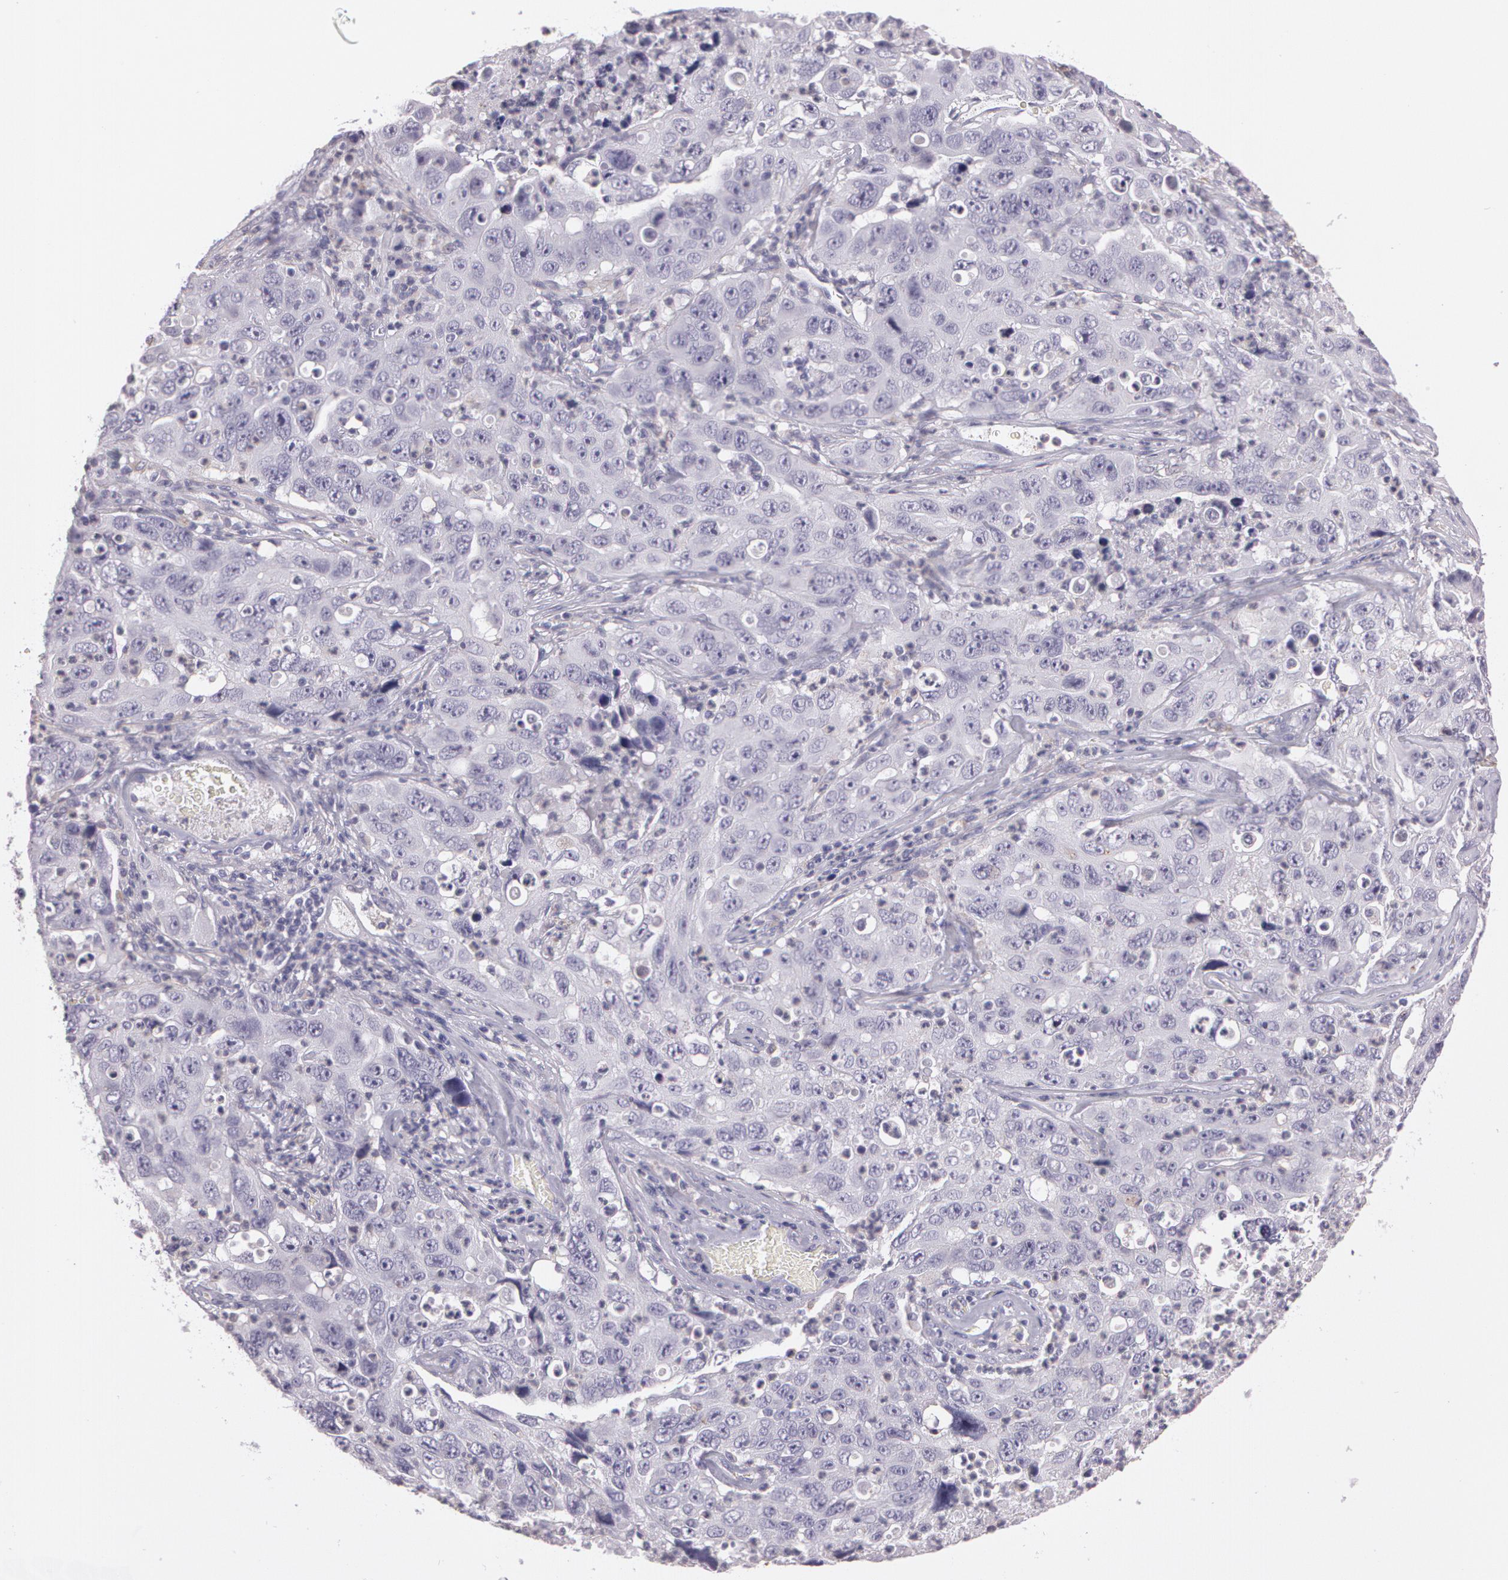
{"staining": {"intensity": "negative", "quantity": "none", "location": "none"}, "tissue": "lung cancer", "cell_type": "Tumor cells", "image_type": "cancer", "snomed": [{"axis": "morphology", "description": "Squamous cell carcinoma, NOS"}, {"axis": "topography", "description": "Lung"}], "caption": "The IHC micrograph has no significant staining in tumor cells of squamous cell carcinoma (lung) tissue.", "gene": "G2E3", "patient": {"sex": "male", "age": 64}}